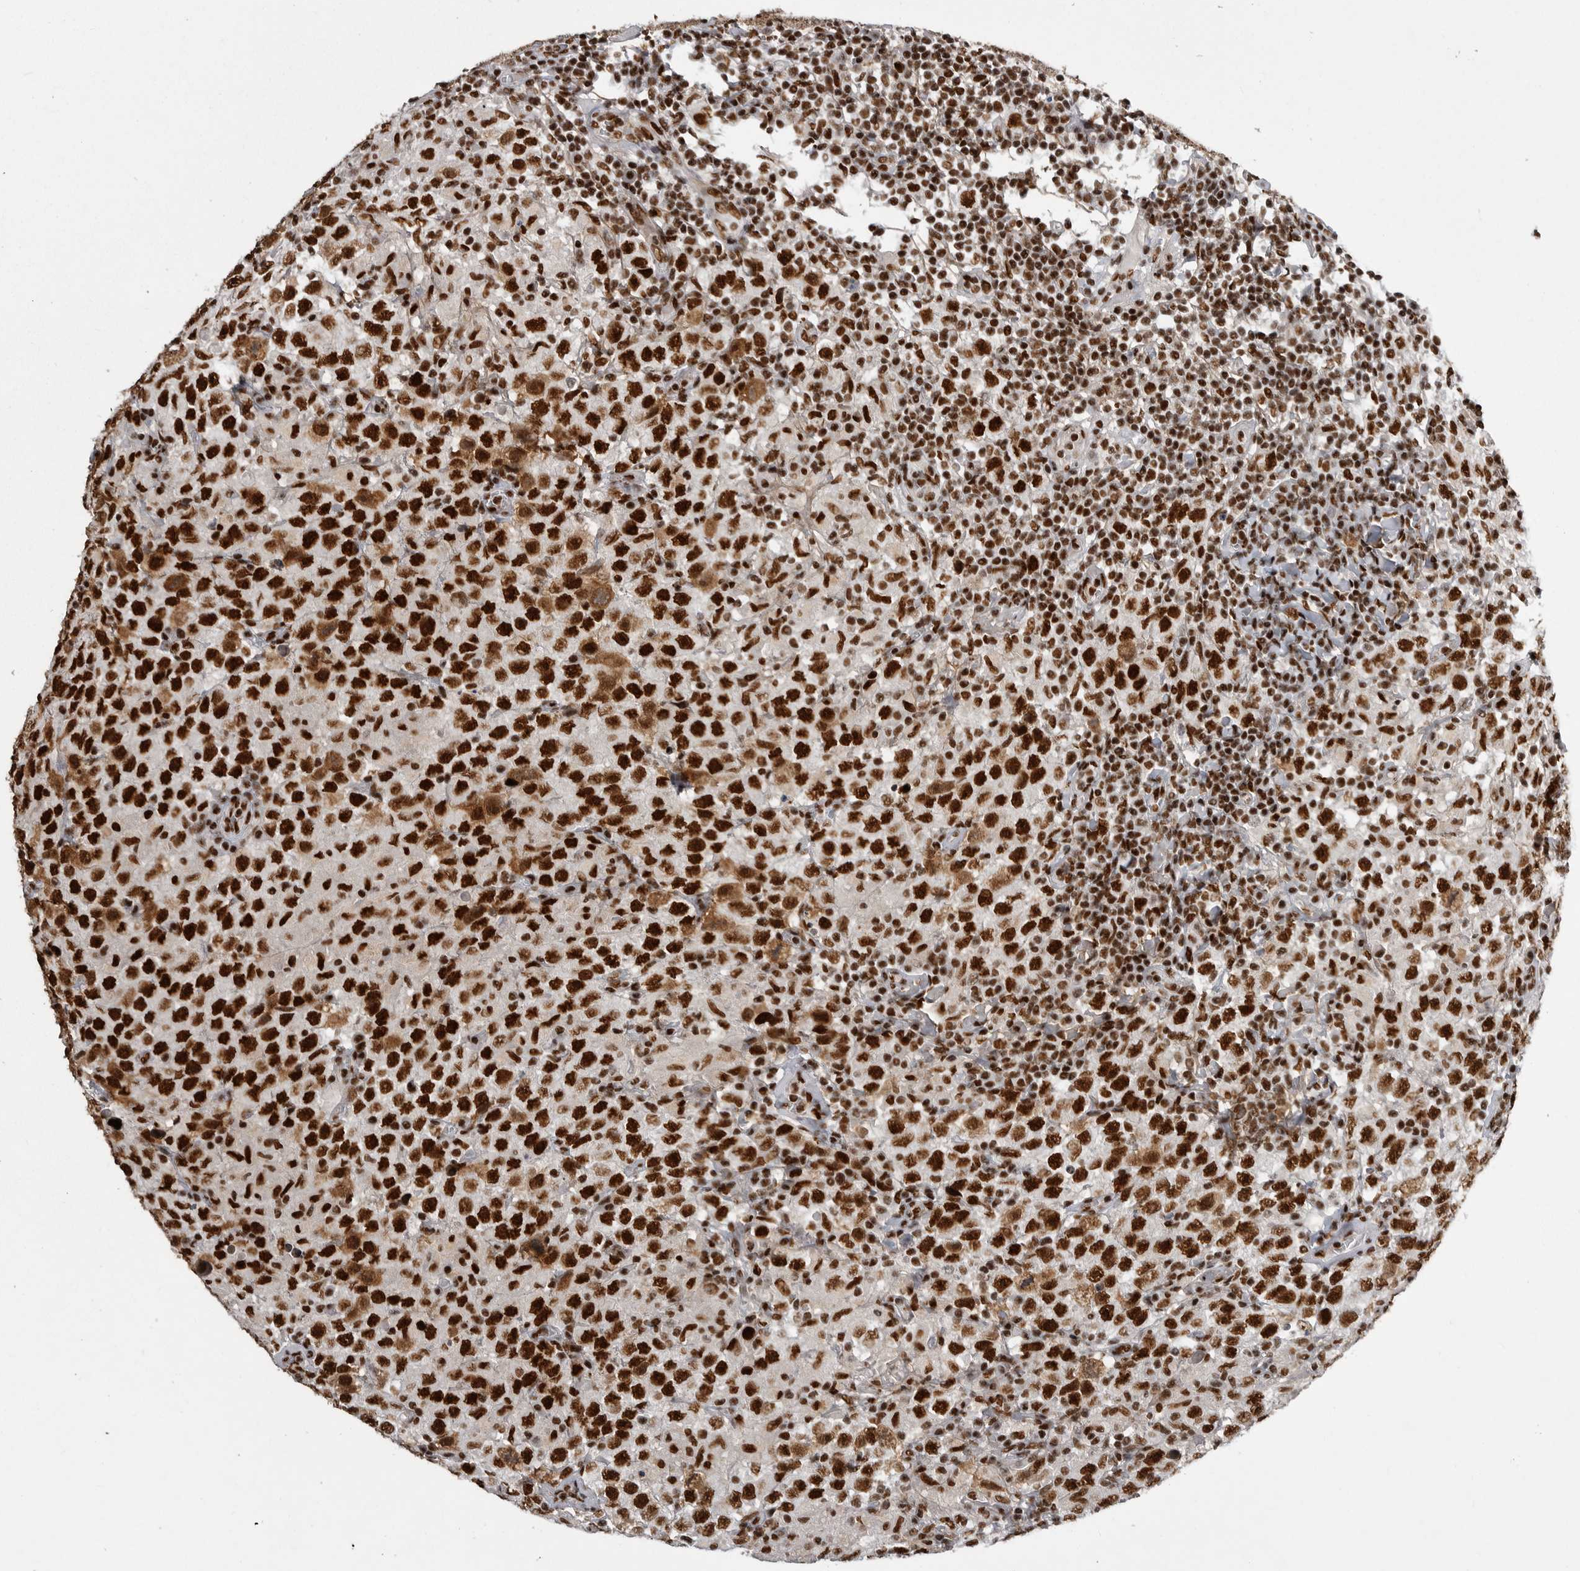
{"staining": {"intensity": "strong", "quantity": ">75%", "location": "cytoplasmic/membranous,nuclear"}, "tissue": "testis cancer", "cell_type": "Tumor cells", "image_type": "cancer", "snomed": [{"axis": "morphology", "description": "Seminoma, NOS"}, {"axis": "topography", "description": "Testis"}], "caption": "Immunohistochemistry (IHC) photomicrograph of human testis seminoma stained for a protein (brown), which shows high levels of strong cytoplasmic/membranous and nuclear staining in about >75% of tumor cells.", "gene": "PPP1R8", "patient": {"sex": "male", "age": 41}}